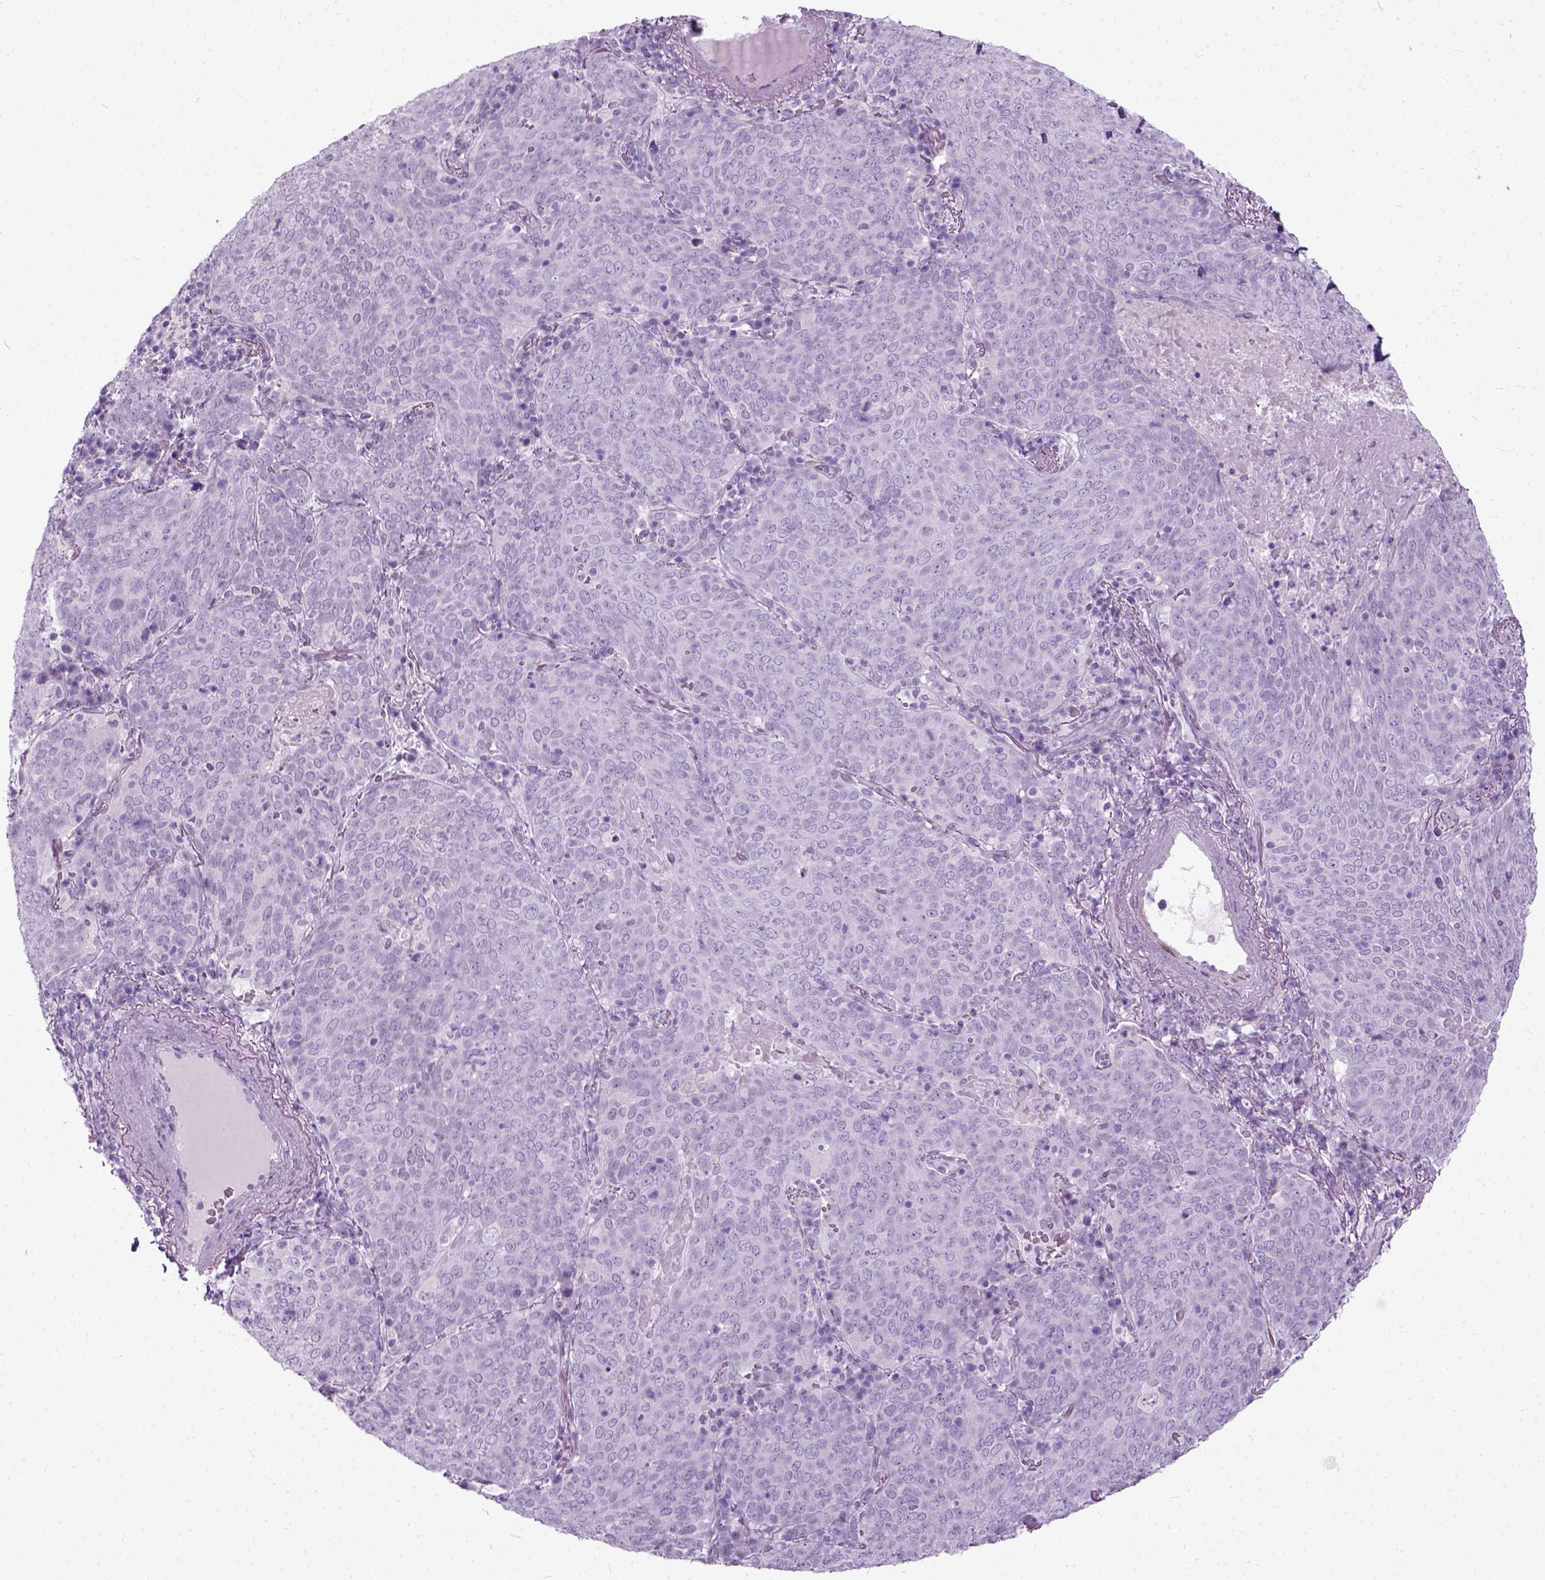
{"staining": {"intensity": "negative", "quantity": "none", "location": "none"}, "tissue": "lung cancer", "cell_type": "Tumor cells", "image_type": "cancer", "snomed": [{"axis": "morphology", "description": "Squamous cell carcinoma, NOS"}, {"axis": "topography", "description": "Lung"}], "caption": "The photomicrograph reveals no staining of tumor cells in lung cancer.", "gene": "AXDND1", "patient": {"sex": "male", "age": 82}}